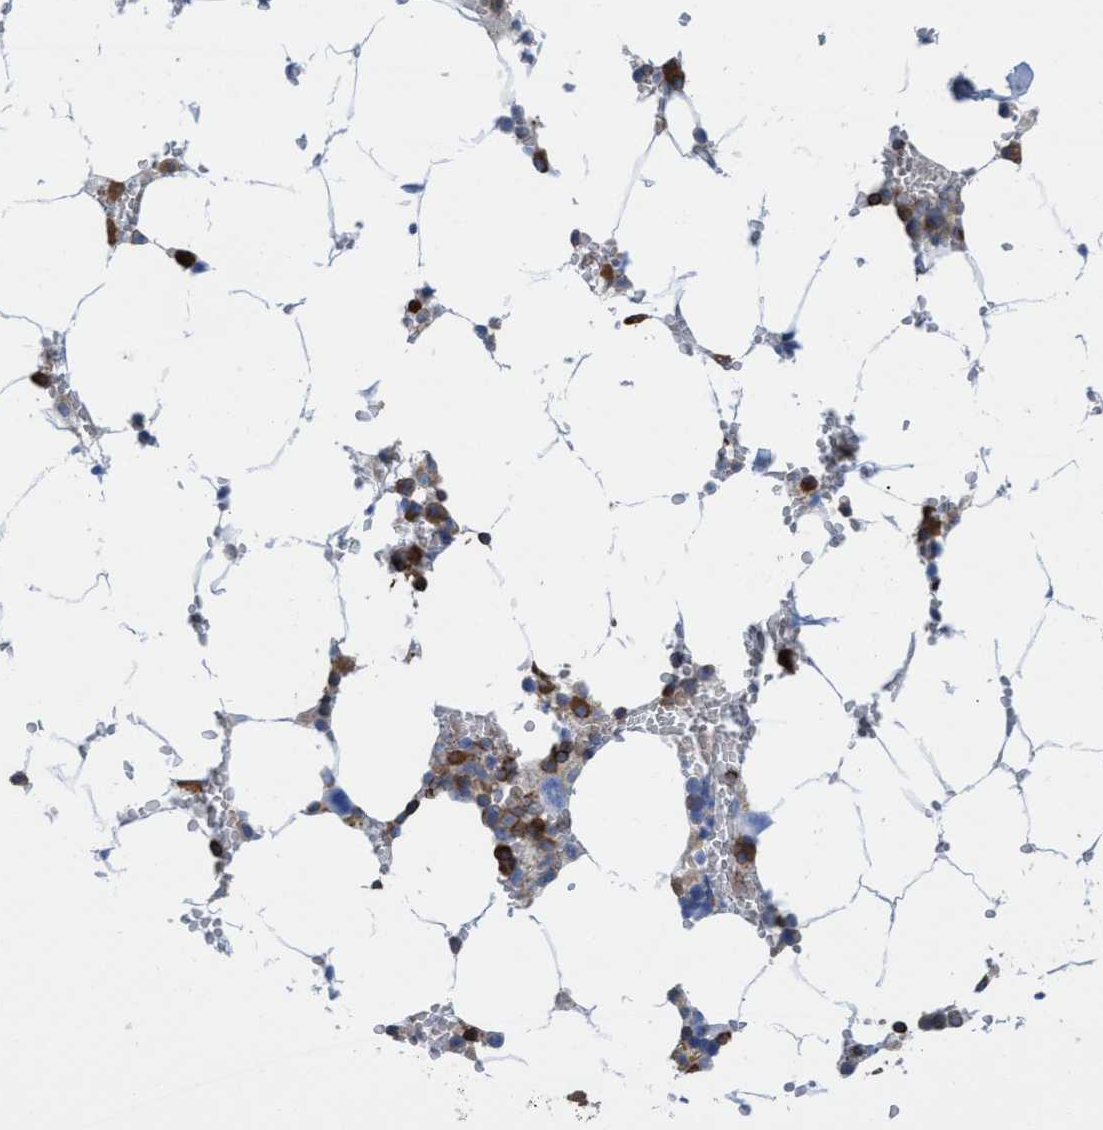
{"staining": {"intensity": "moderate", "quantity": "<25%", "location": "cytoplasmic/membranous"}, "tissue": "bone marrow", "cell_type": "Hematopoietic cells", "image_type": "normal", "snomed": [{"axis": "morphology", "description": "Normal tissue, NOS"}, {"axis": "topography", "description": "Bone marrow"}], "caption": "Bone marrow stained for a protein demonstrates moderate cytoplasmic/membranous positivity in hematopoietic cells. The staining is performed using DAB brown chromogen to label protein expression. The nuclei are counter-stained blue using hematoxylin.", "gene": "EZR", "patient": {"sex": "male", "age": 70}}